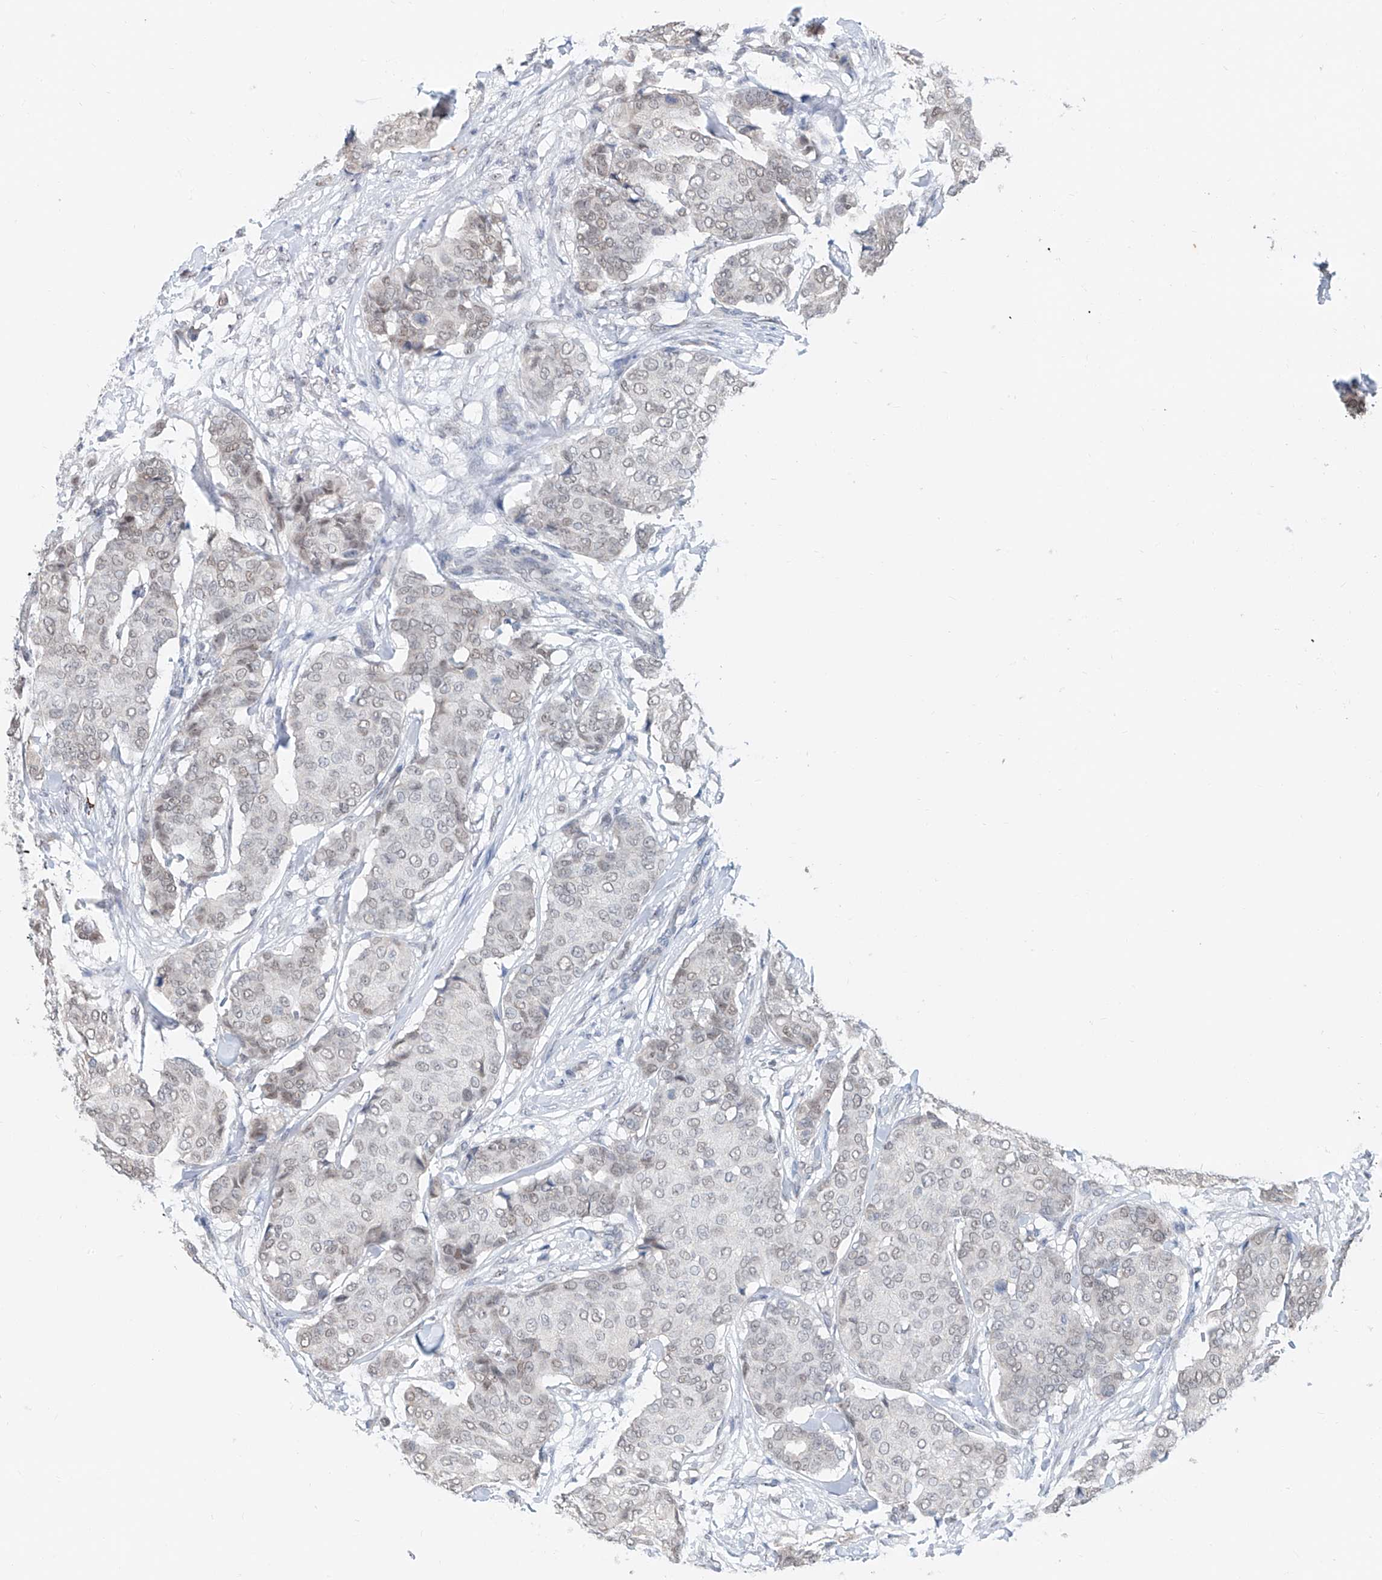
{"staining": {"intensity": "weak", "quantity": ">75%", "location": "cytoplasmic/membranous,nuclear"}, "tissue": "breast cancer", "cell_type": "Tumor cells", "image_type": "cancer", "snomed": [{"axis": "morphology", "description": "Duct carcinoma"}, {"axis": "topography", "description": "Breast"}], "caption": "DAB (3,3'-diaminobenzidine) immunohistochemical staining of breast cancer (intraductal carcinoma) displays weak cytoplasmic/membranous and nuclear protein positivity in about >75% of tumor cells.", "gene": "SDE2", "patient": {"sex": "female", "age": 75}}